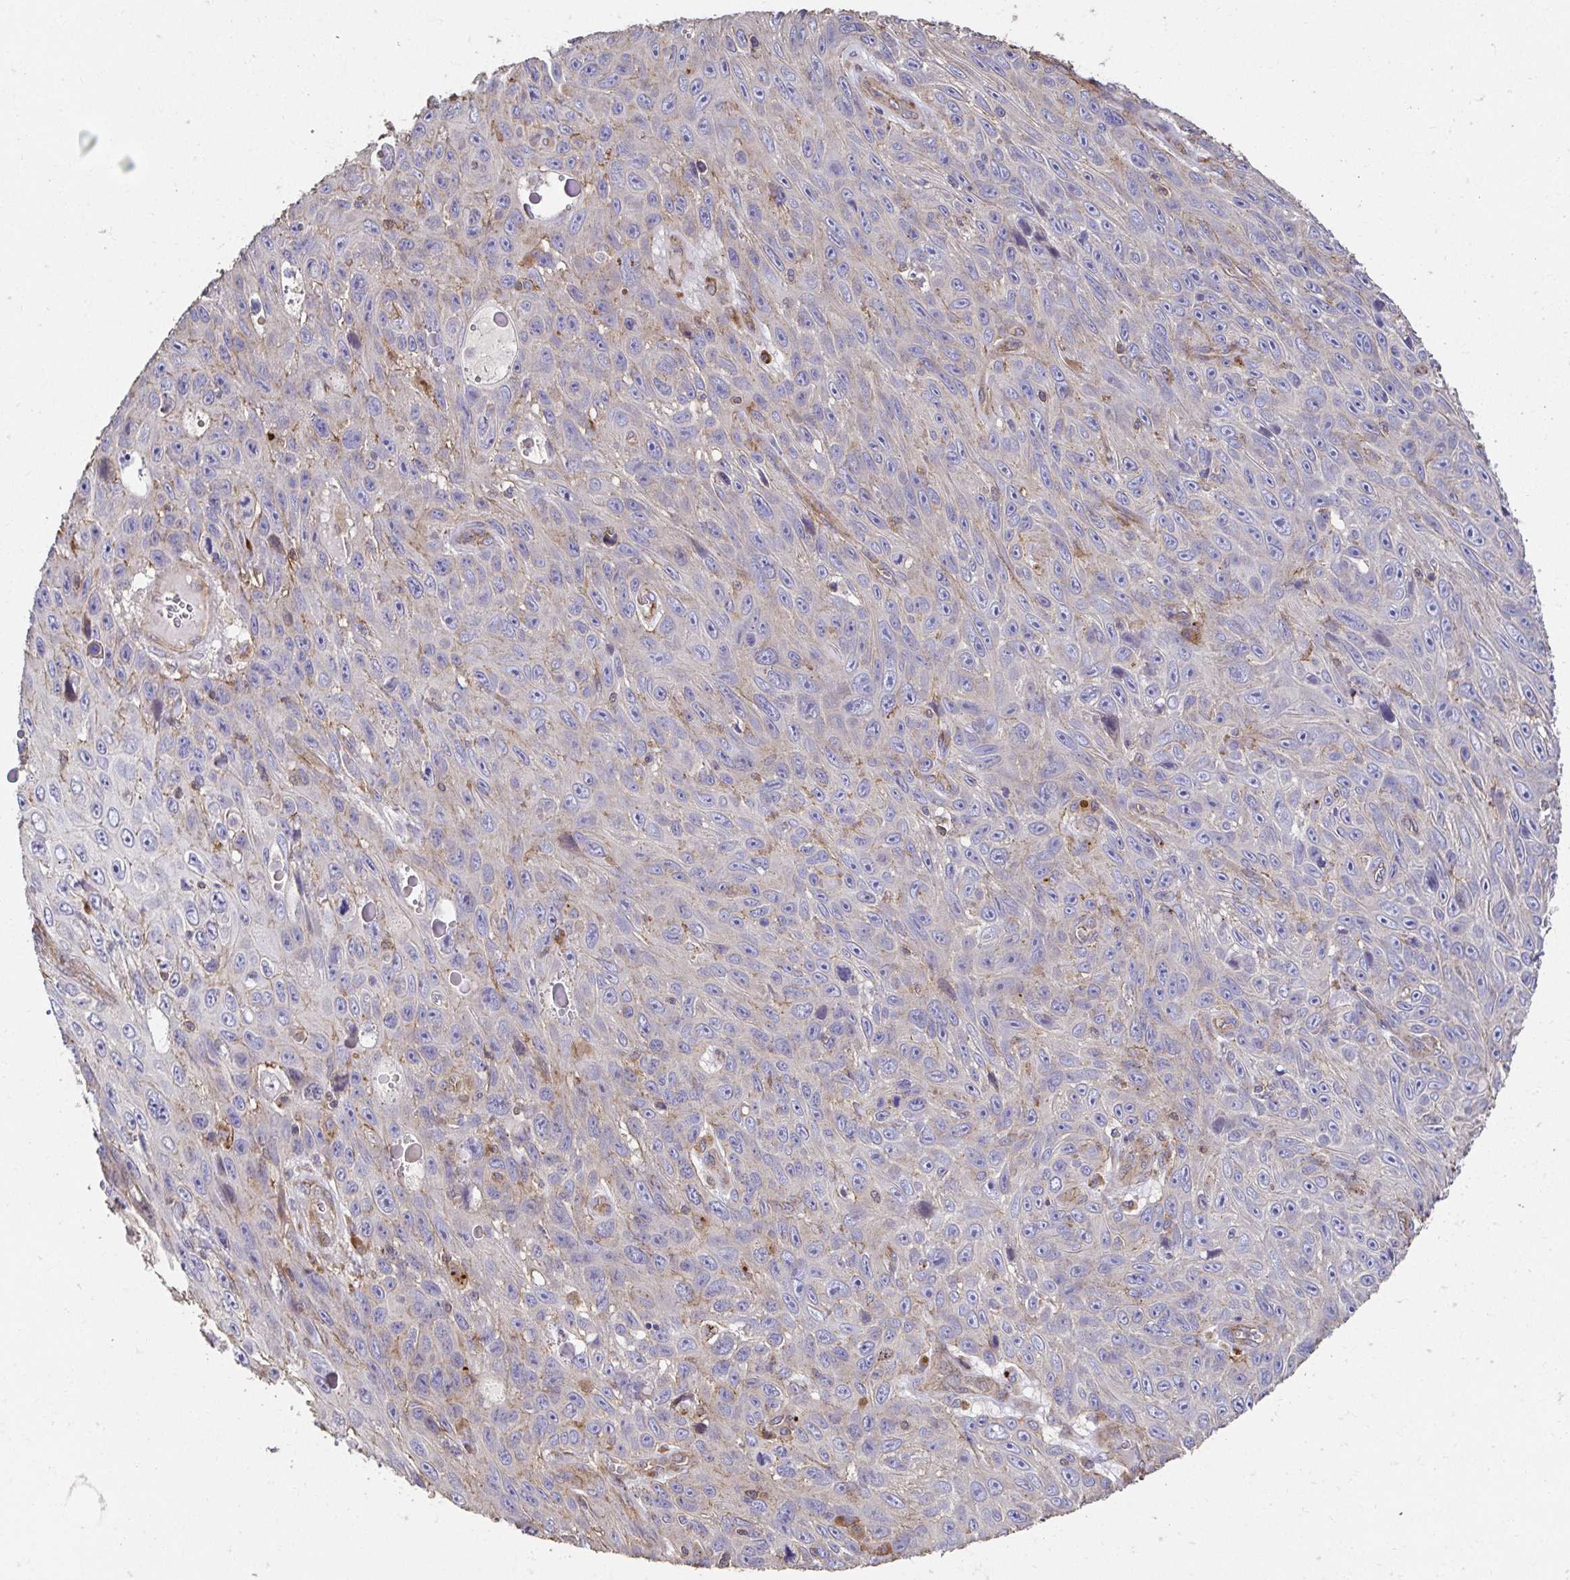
{"staining": {"intensity": "moderate", "quantity": "<25%", "location": "cytoplasmic/membranous"}, "tissue": "skin cancer", "cell_type": "Tumor cells", "image_type": "cancer", "snomed": [{"axis": "morphology", "description": "Squamous cell carcinoma, NOS"}, {"axis": "topography", "description": "Skin"}], "caption": "DAB immunohistochemical staining of skin squamous cell carcinoma demonstrates moderate cytoplasmic/membranous protein staining in approximately <25% of tumor cells.", "gene": "APBB1", "patient": {"sex": "male", "age": 82}}